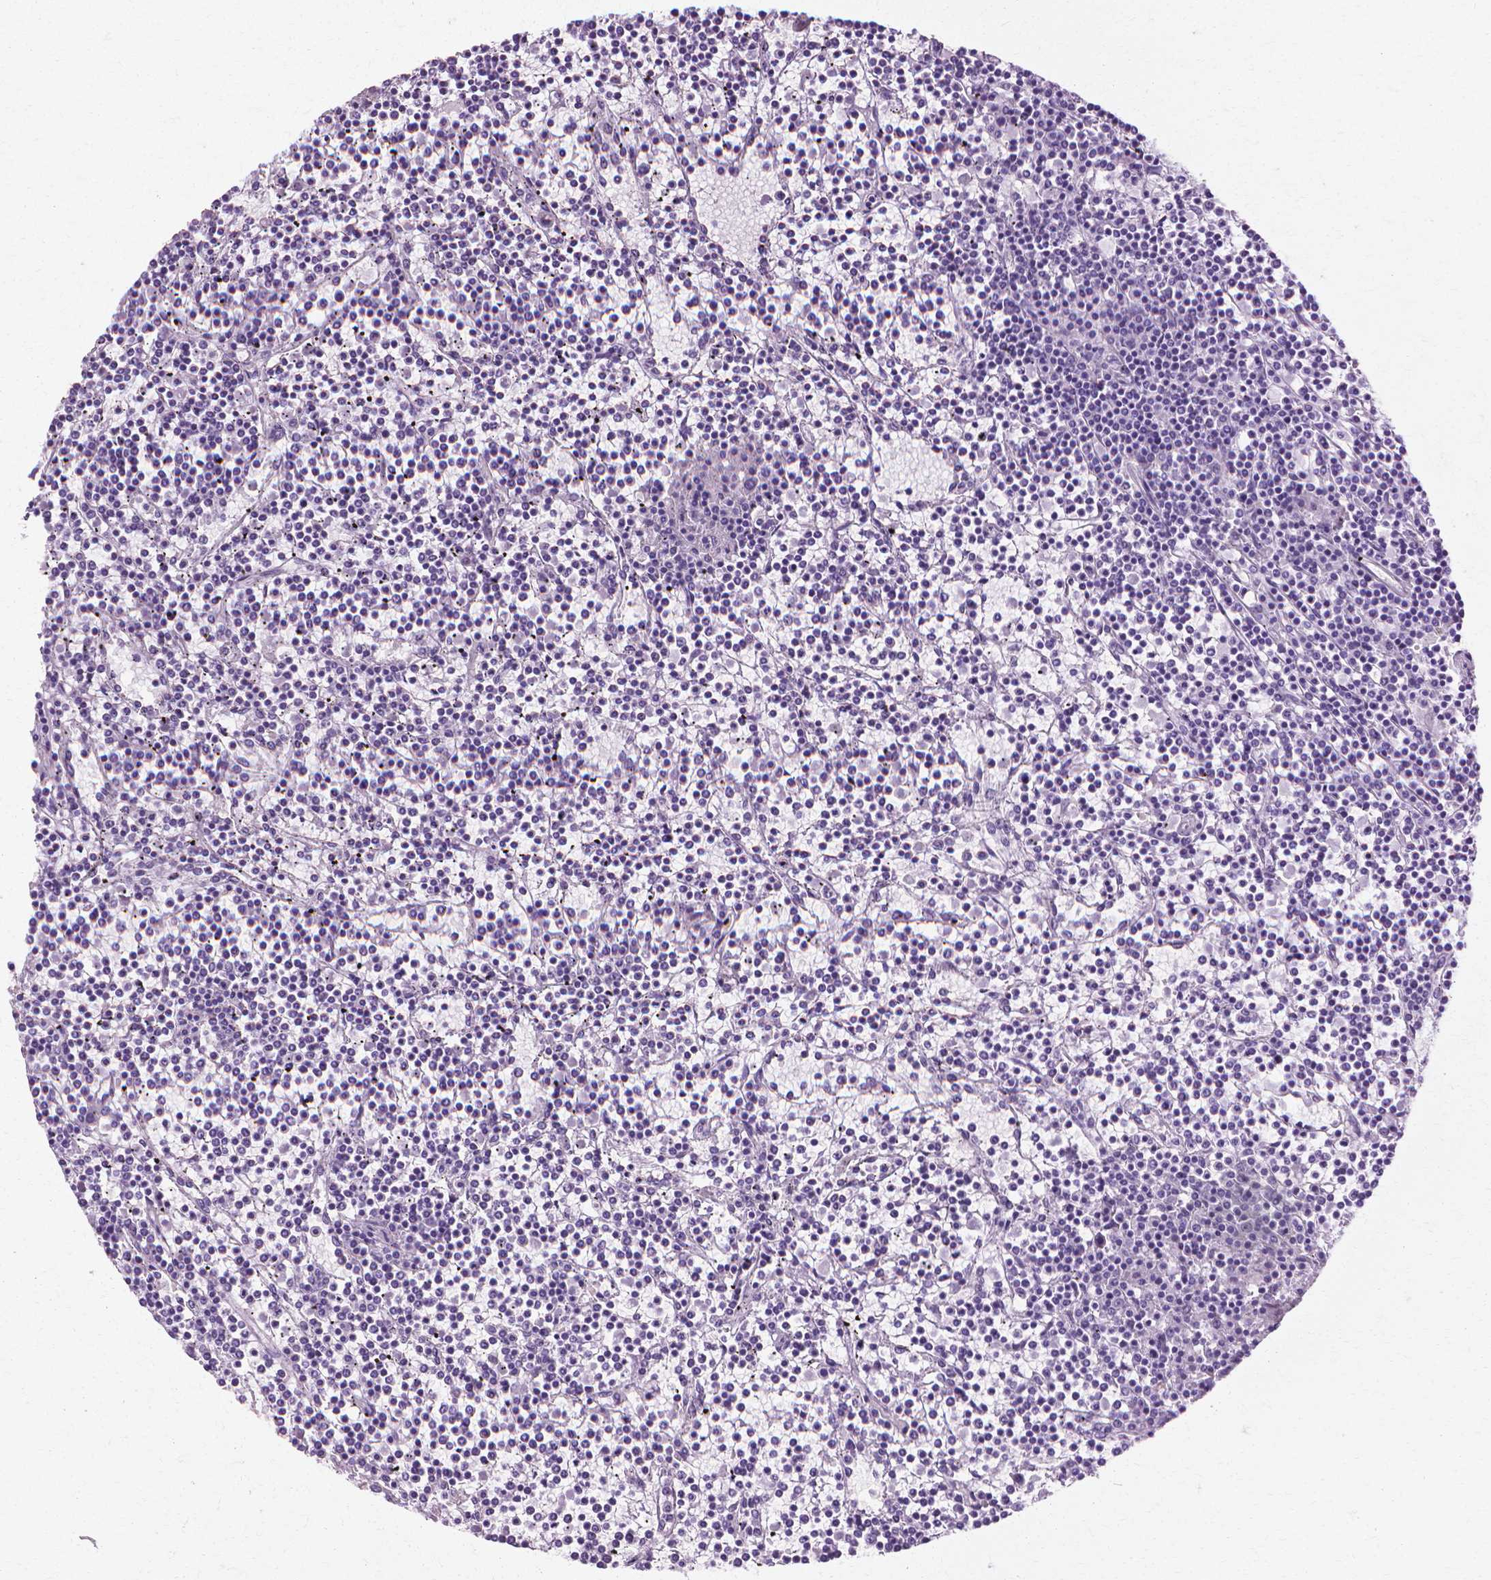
{"staining": {"intensity": "negative", "quantity": "none", "location": "none"}, "tissue": "lymphoma", "cell_type": "Tumor cells", "image_type": "cancer", "snomed": [{"axis": "morphology", "description": "Malignant lymphoma, non-Hodgkin's type, Low grade"}, {"axis": "topography", "description": "Spleen"}], "caption": "The immunohistochemistry (IHC) histopathology image has no significant expression in tumor cells of lymphoma tissue. The staining is performed using DAB brown chromogen with nuclei counter-stained in using hematoxylin.", "gene": "CFAP157", "patient": {"sex": "female", "age": 19}}